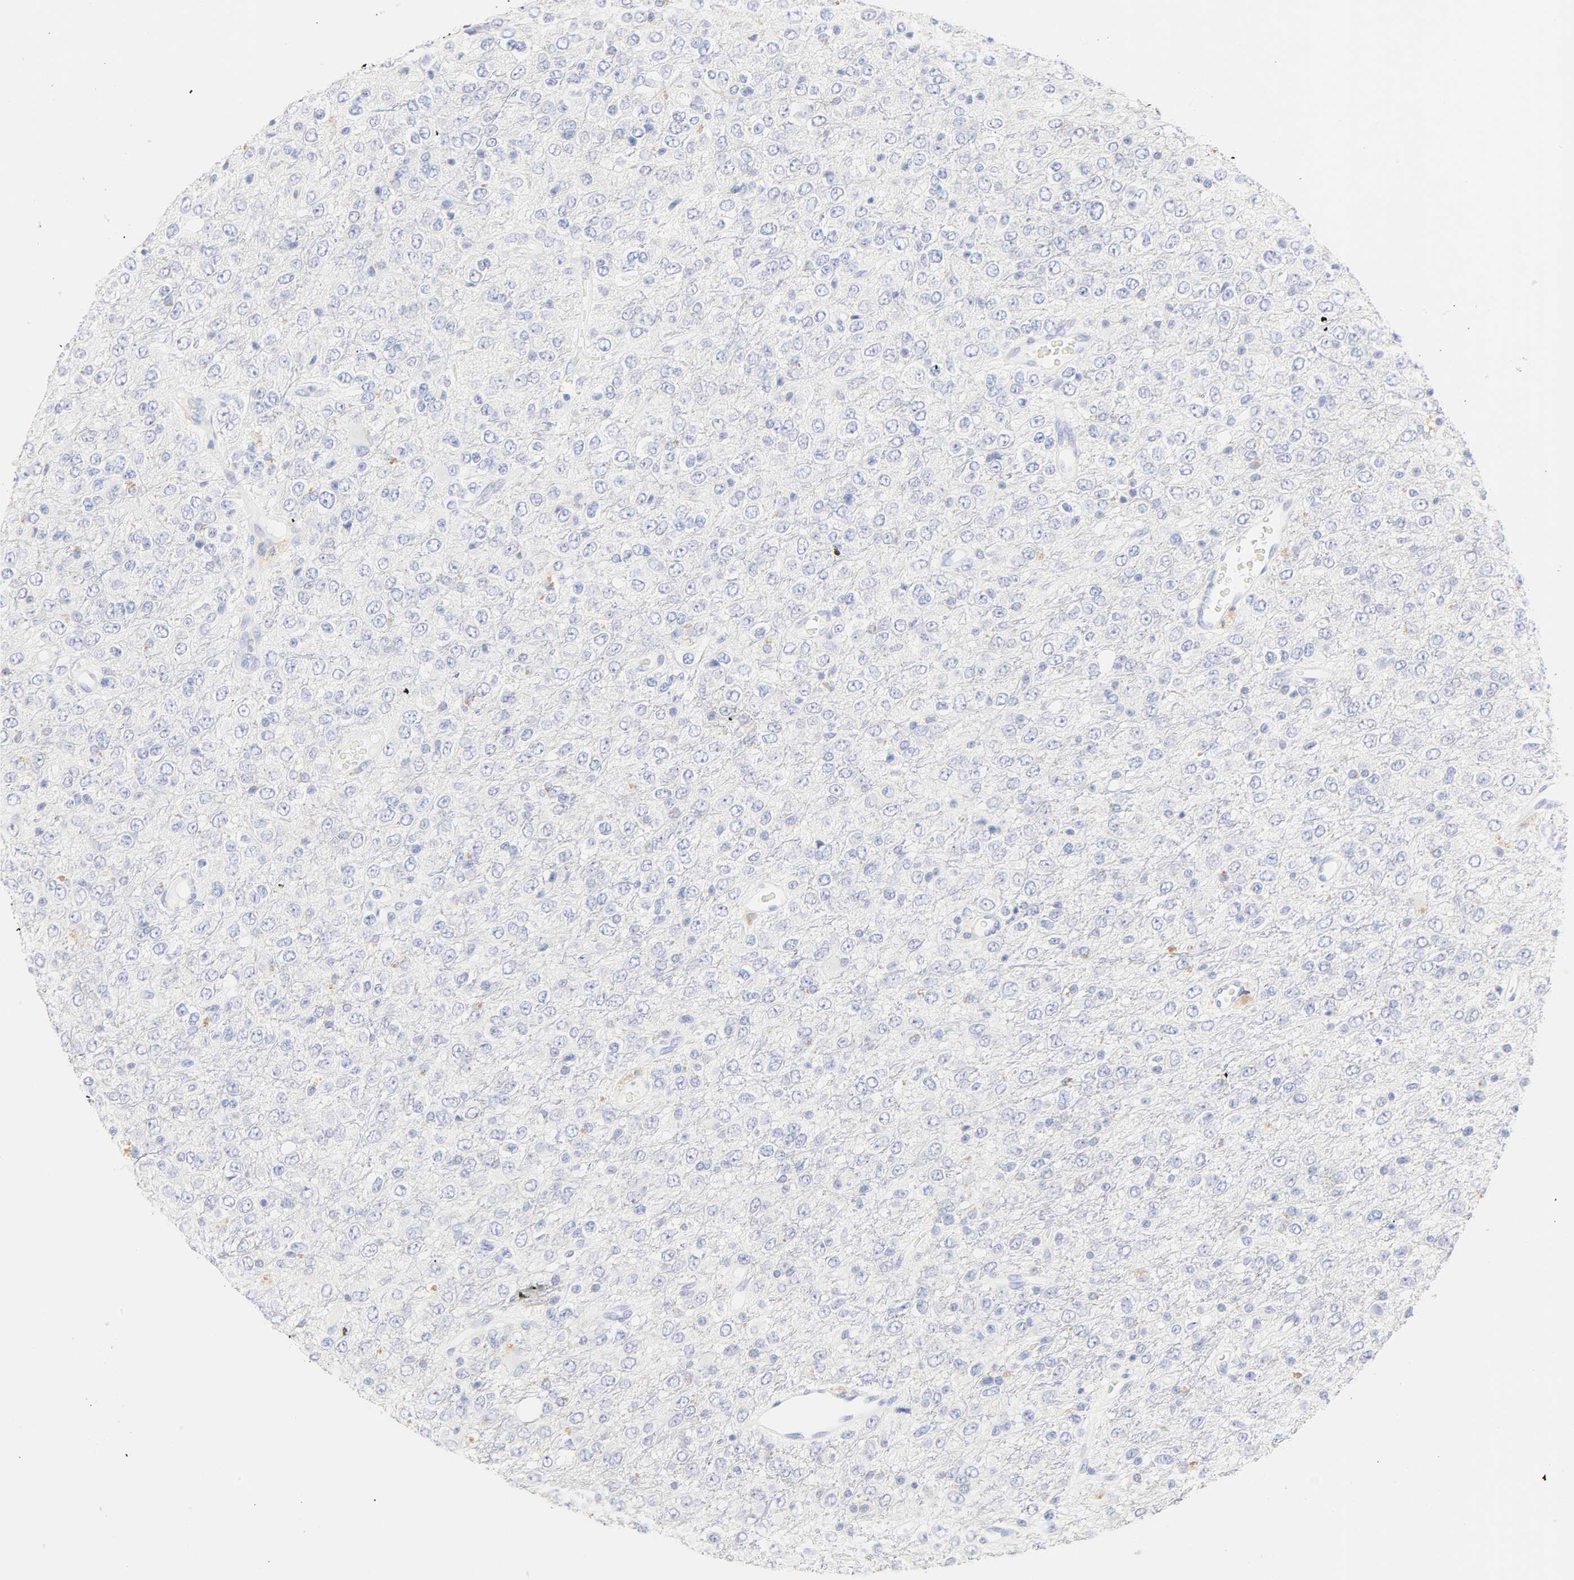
{"staining": {"intensity": "negative", "quantity": "none", "location": "none"}, "tissue": "glioma", "cell_type": "Tumor cells", "image_type": "cancer", "snomed": [{"axis": "morphology", "description": "Glioma, malignant, High grade"}, {"axis": "topography", "description": "pancreas cauda"}], "caption": "This is an immunohistochemistry histopathology image of human glioma. There is no staining in tumor cells.", "gene": "SLCO1B3", "patient": {"sex": "male", "age": 60}}